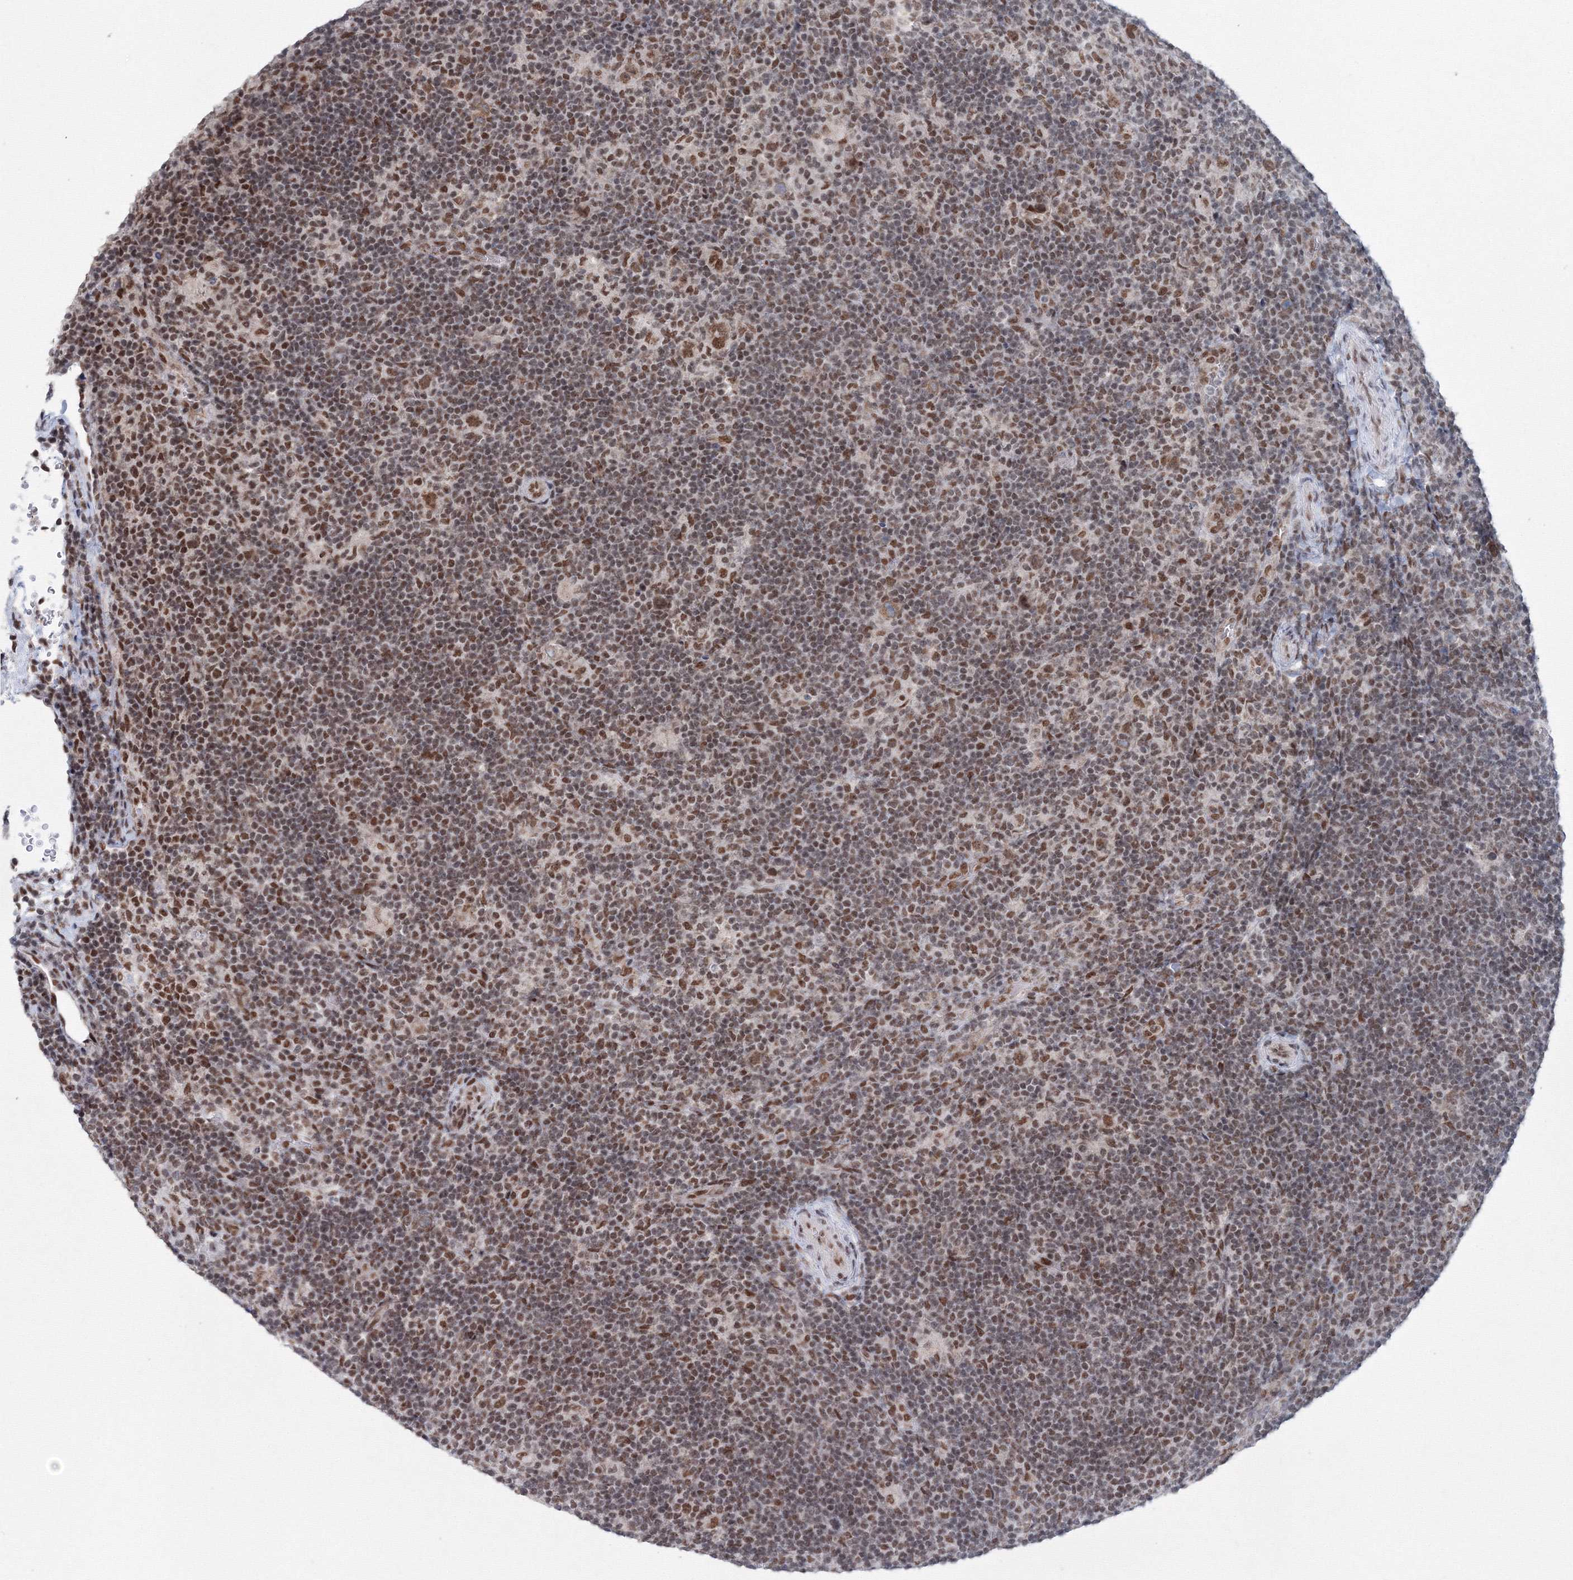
{"staining": {"intensity": "moderate", "quantity": ">75%", "location": "nuclear"}, "tissue": "lymphoma", "cell_type": "Tumor cells", "image_type": "cancer", "snomed": [{"axis": "morphology", "description": "Hodgkin's disease, NOS"}, {"axis": "topography", "description": "Lymph node"}], "caption": "High-magnification brightfield microscopy of Hodgkin's disease stained with DAB (brown) and counterstained with hematoxylin (blue). tumor cells exhibit moderate nuclear expression is seen in about>75% of cells.", "gene": "SF3B6", "patient": {"sex": "female", "age": 57}}